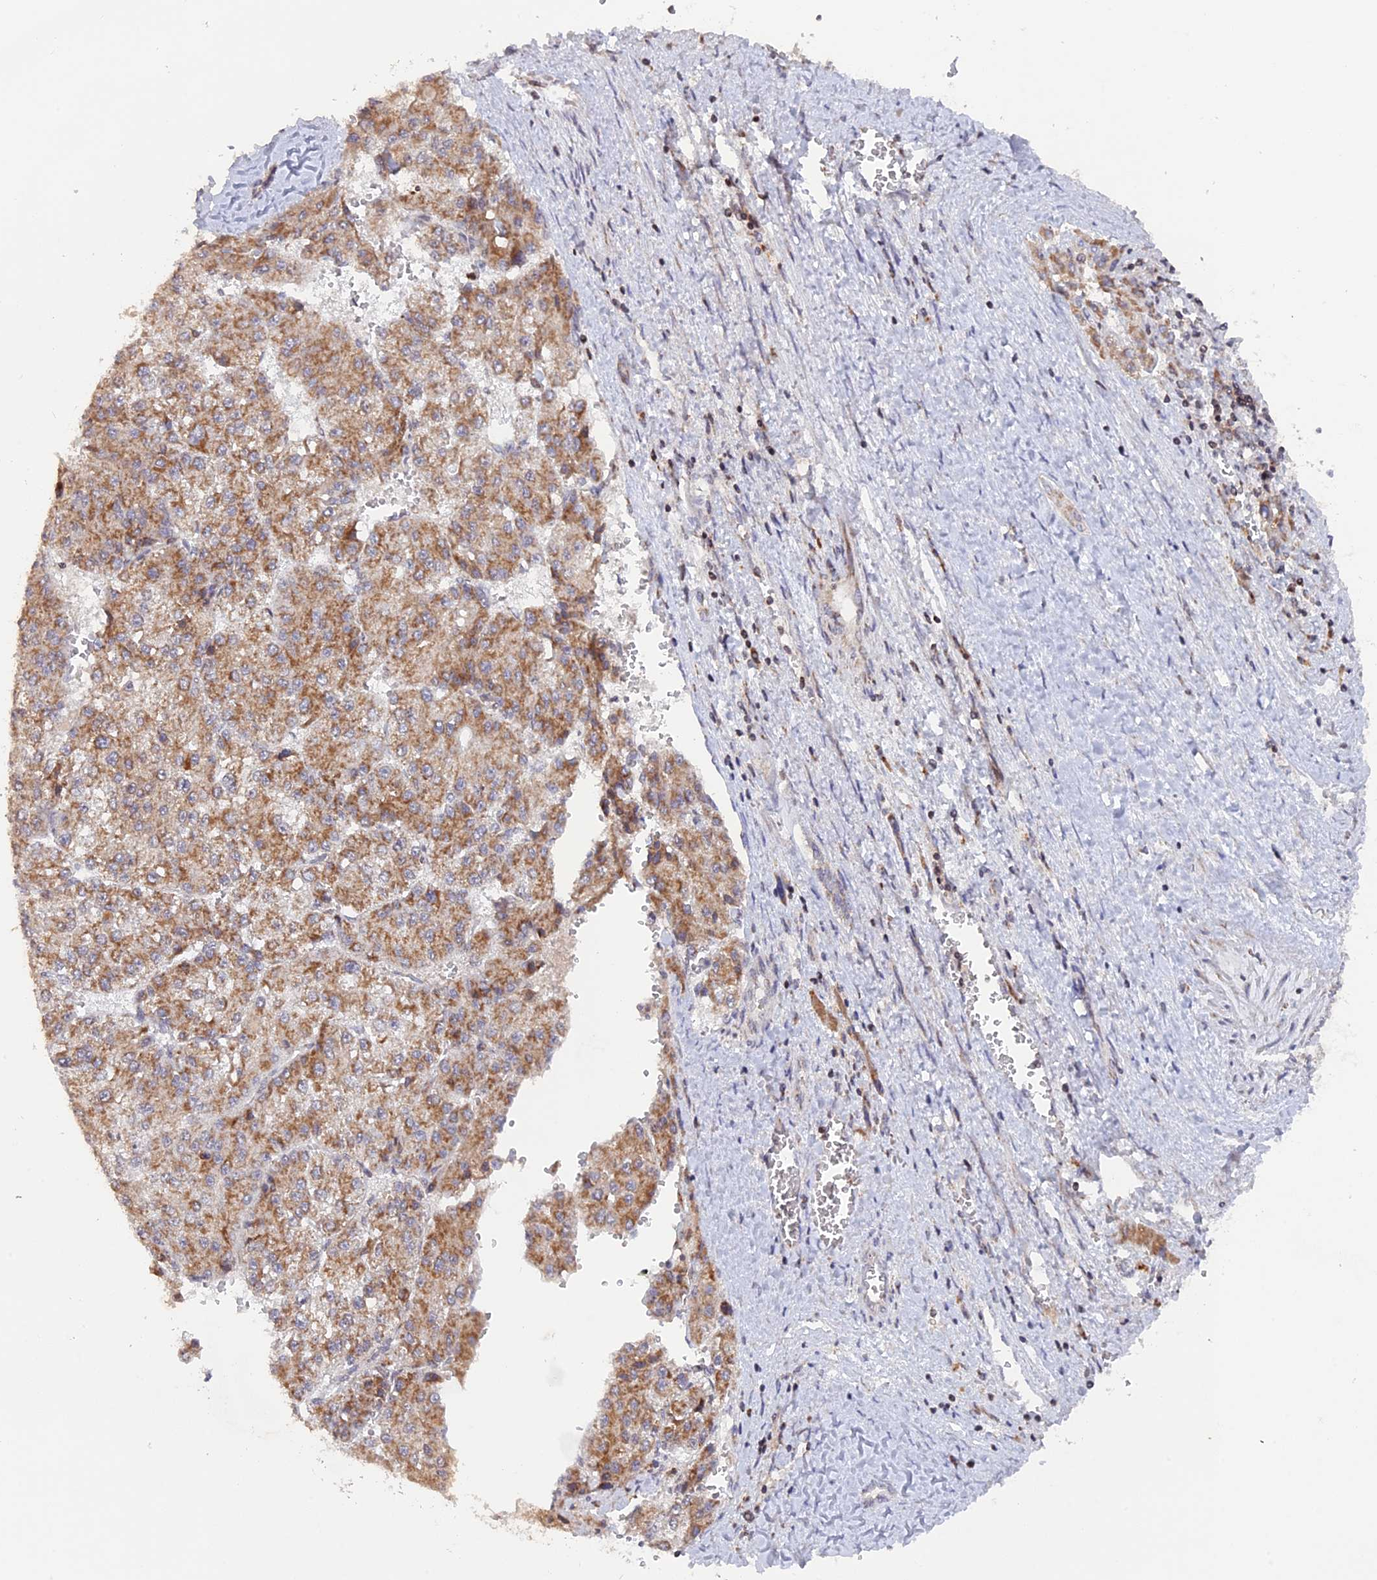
{"staining": {"intensity": "moderate", "quantity": ">75%", "location": "cytoplasmic/membranous"}, "tissue": "liver cancer", "cell_type": "Tumor cells", "image_type": "cancer", "snomed": [{"axis": "morphology", "description": "Carcinoma, Hepatocellular, NOS"}, {"axis": "topography", "description": "Liver"}], "caption": "Protein analysis of liver hepatocellular carcinoma tissue demonstrates moderate cytoplasmic/membranous positivity in about >75% of tumor cells.", "gene": "MPV17L", "patient": {"sex": "female", "age": 73}}